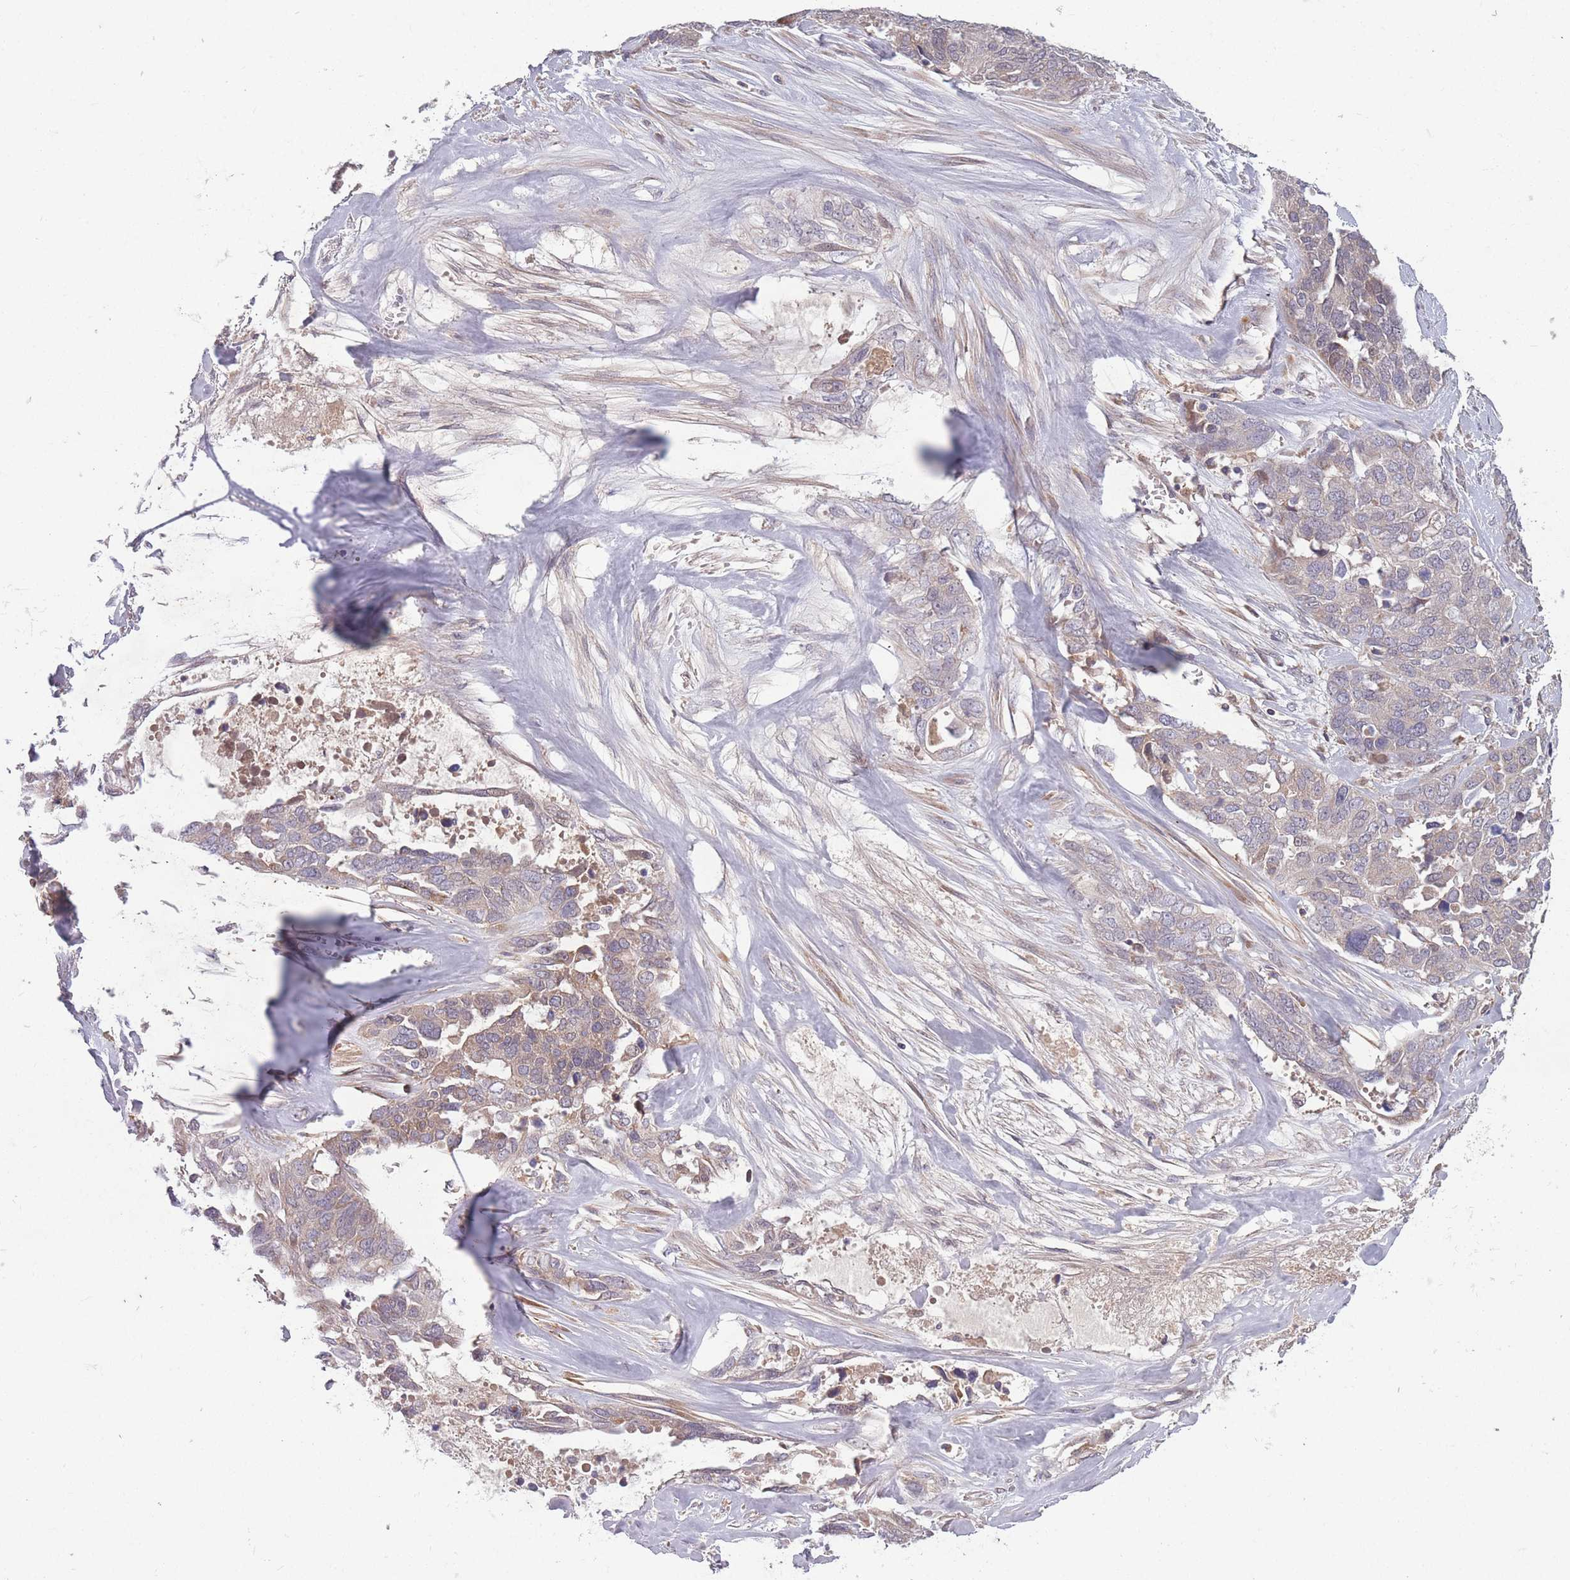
{"staining": {"intensity": "weak", "quantity": "<25%", "location": "cytoplasmic/membranous"}, "tissue": "ovarian cancer", "cell_type": "Tumor cells", "image_type": "cancer", "snomed": [{"axis": "morphology", "description": "Cystadenocarcinoma, serous, NOS"}, {"axis": "topography", "description": "Ovary"}], "caption": "IHC photomicrograph of neoplastic tissue: human ovarian cancer (serous cystadenocarcinoma) stained with DAB (3,3'-diaminobenzidine) displays no significant protein staining in tumor cells.", "gene": "OR2V2", "patient": {"sex": "female", "age": 44}}